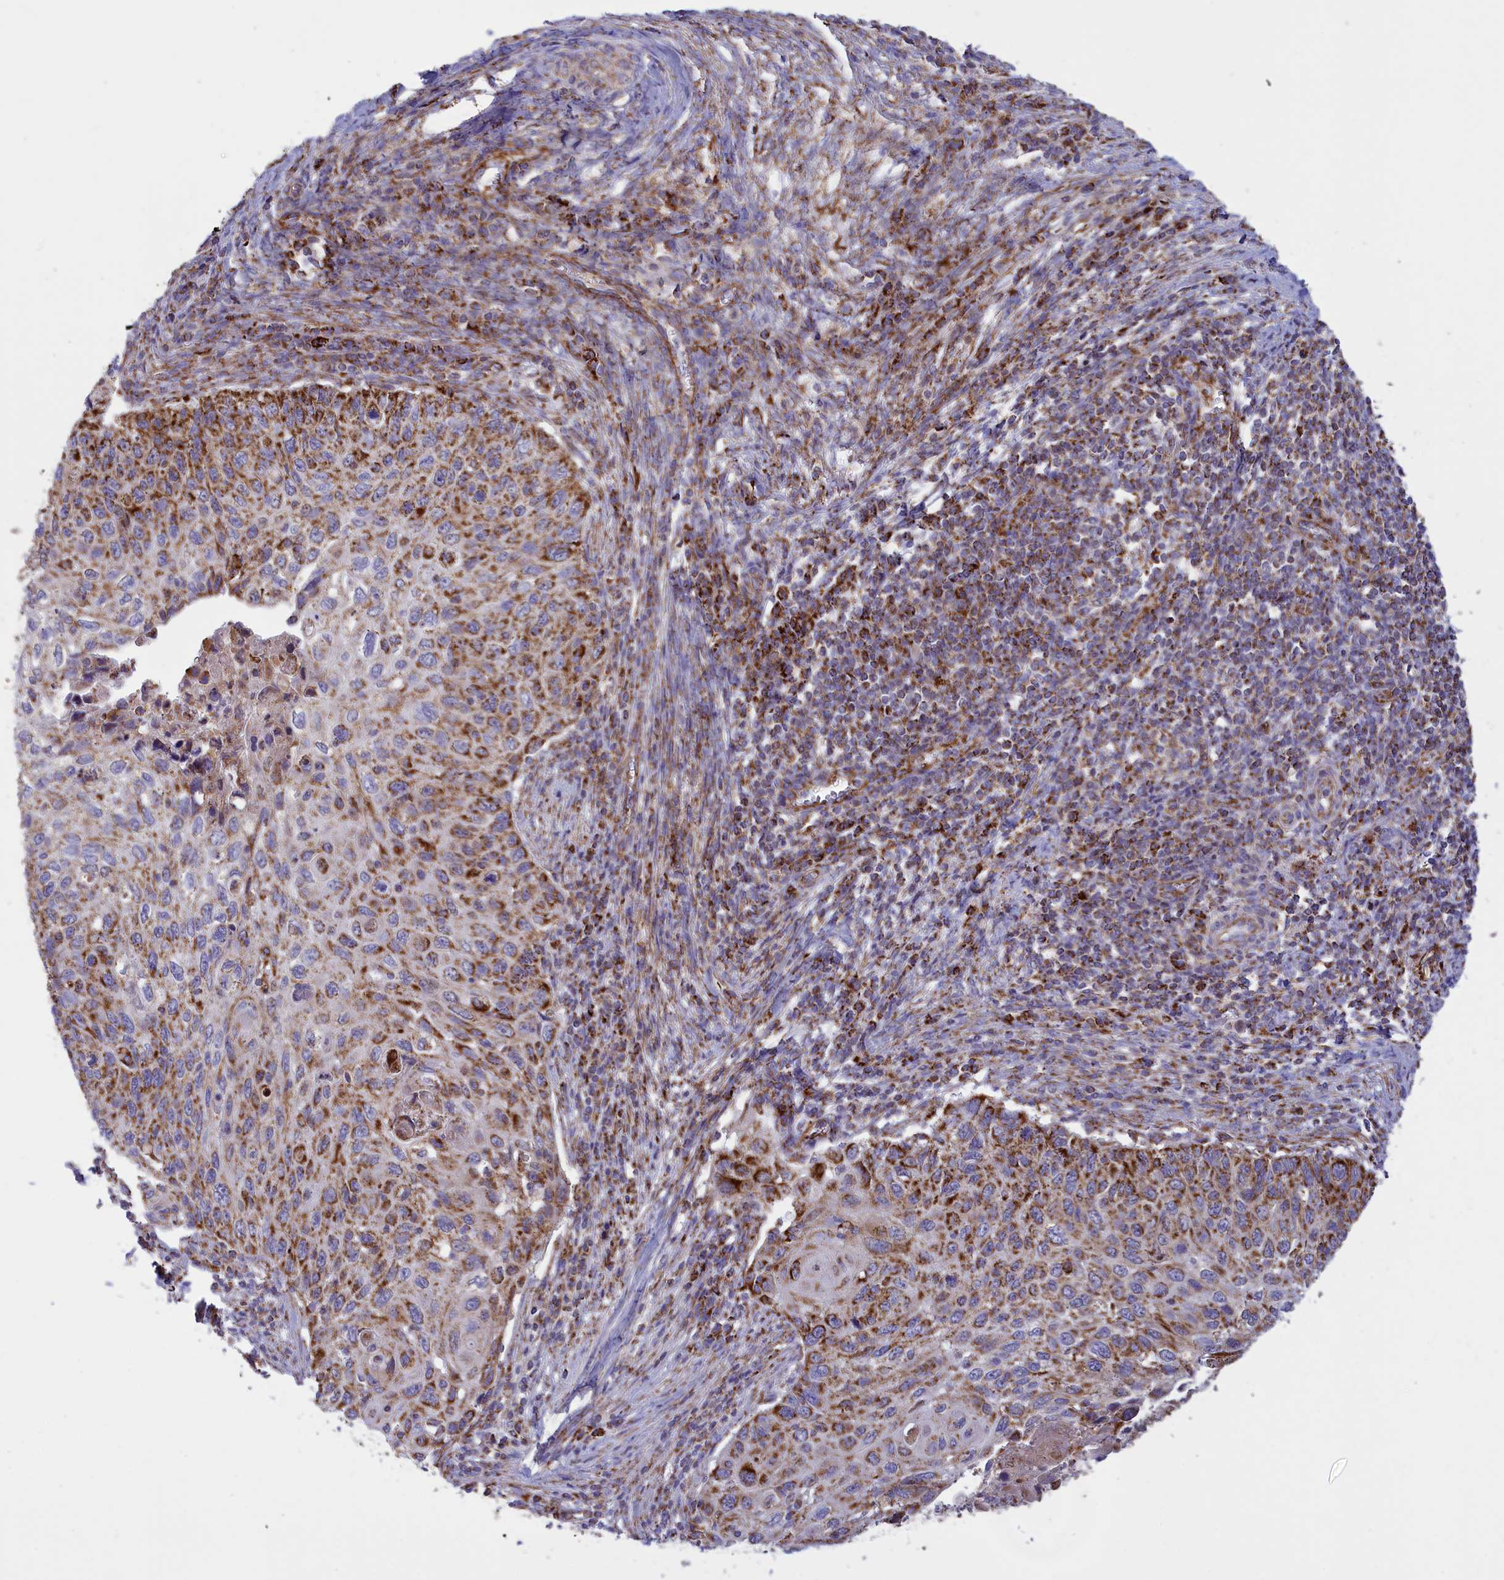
{"staining": {"intensity": "strong", "quantity": "25%-75%", "location": "cytoplasmic/membranous"}, "tissue": "cervical cancer", "cell_type": "Tumor cells", "image_type": "cancer", "snomed": [{"axis": "morphology", "description": "Squamous cell carcinoma, NOS"}, {"axis": "topography", "description": "Cervix"}], "caption": "Immunohistochemical staining of human cervical cancer reveals high levels of strong cytoplasmic/membranous staining in about 25%-75% of tumor cells.", "gene": "ISOC2", "patient": {"sex": "female", "age": 70}}